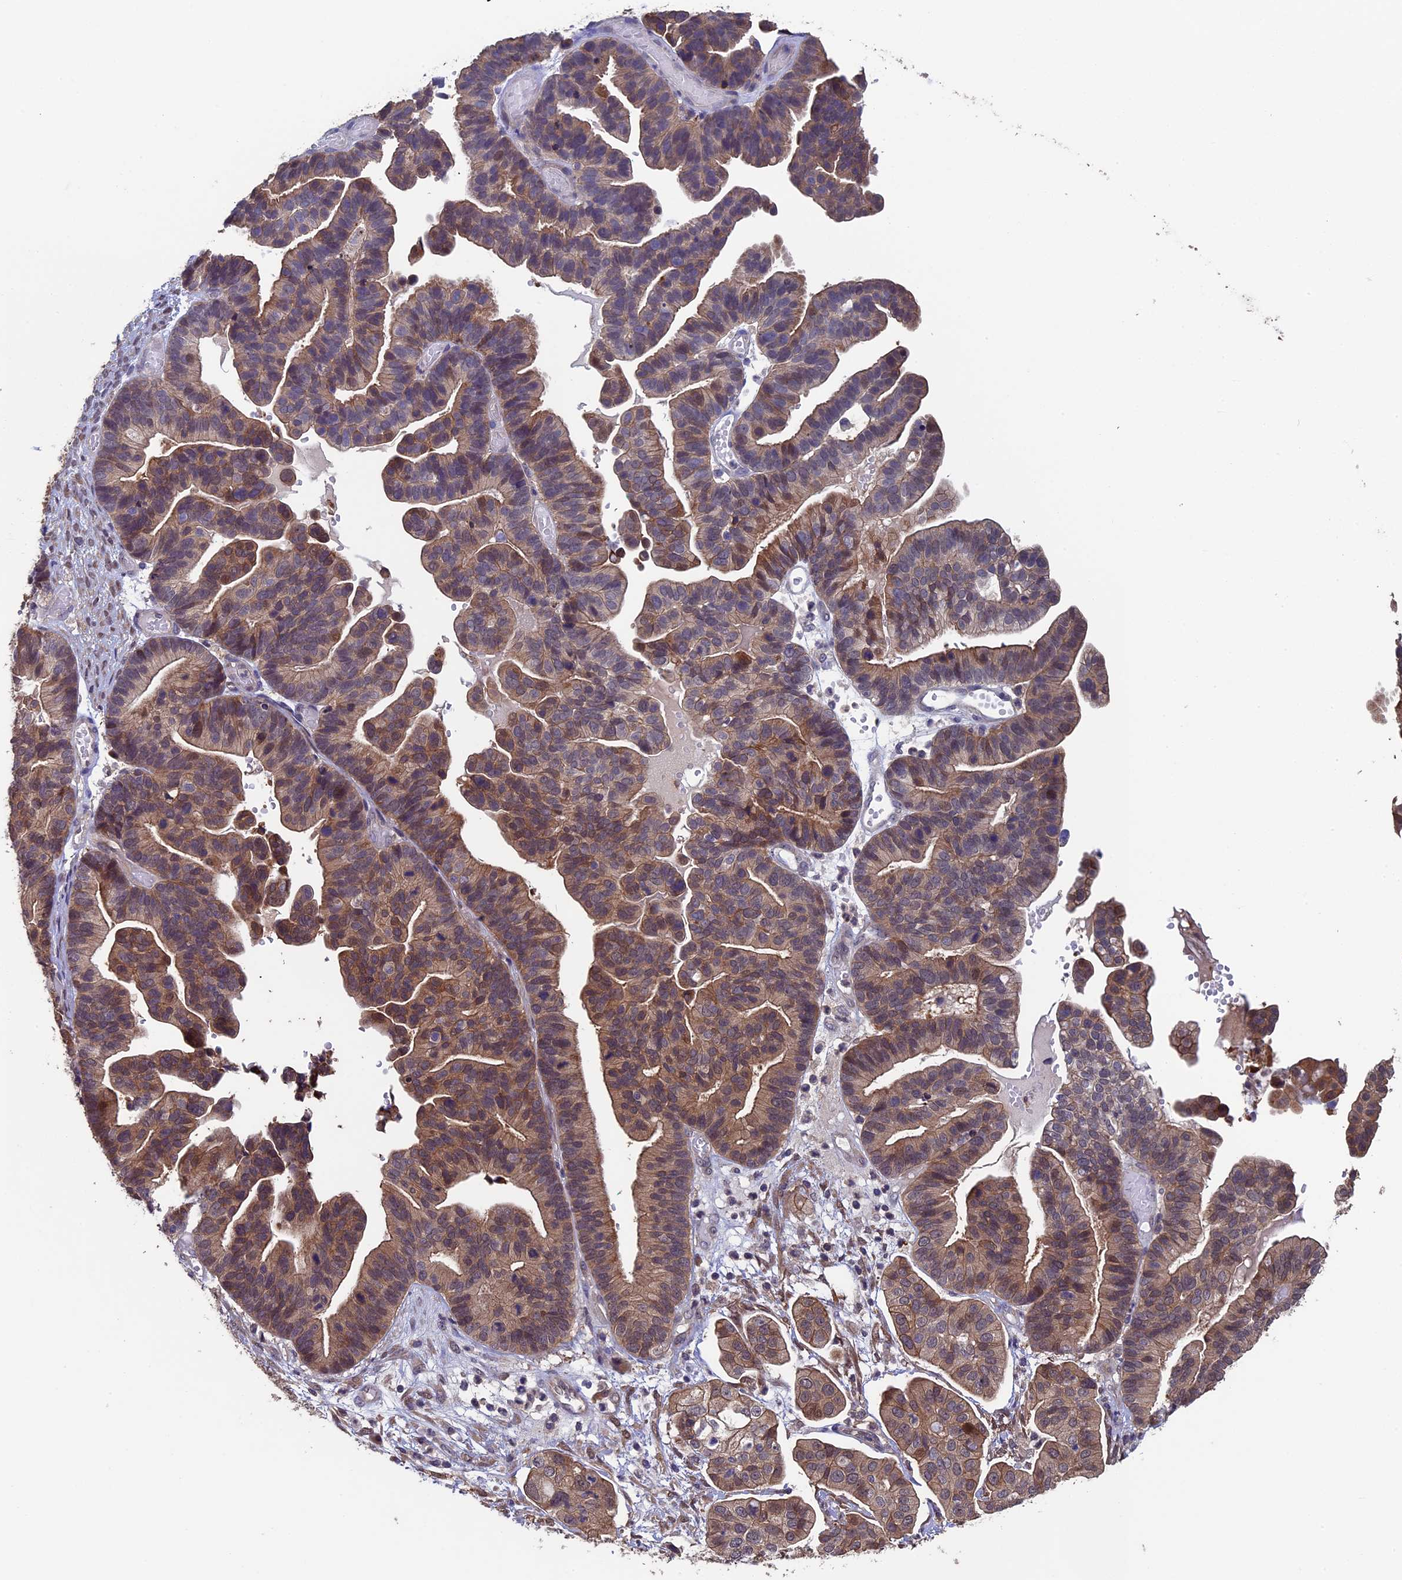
{"staining": {"intensity": "moderate", "quantity": ">75%", "location": "cytoplasmic/membranous,nuclear"}, "tissue": "ovarian cancer", "cell_type": "Tumor cells", "image_type": "cancer", "snomed": [{"axis": "morphology", "description": "Cystadenocarcinoma, serous, NOS"}, {"axis": "topography", "description": "Ovary"}], "caption": "Moderate cytoplasmic/membranous and nuclear staining for a protein is identified in approximately >75% of tumor cells of ovarian cancer (serous cystadenocarcinoma) using immunohistochemistry.", "gene": "LCMT1", "patient": {"sex": "female", "age": 56}}